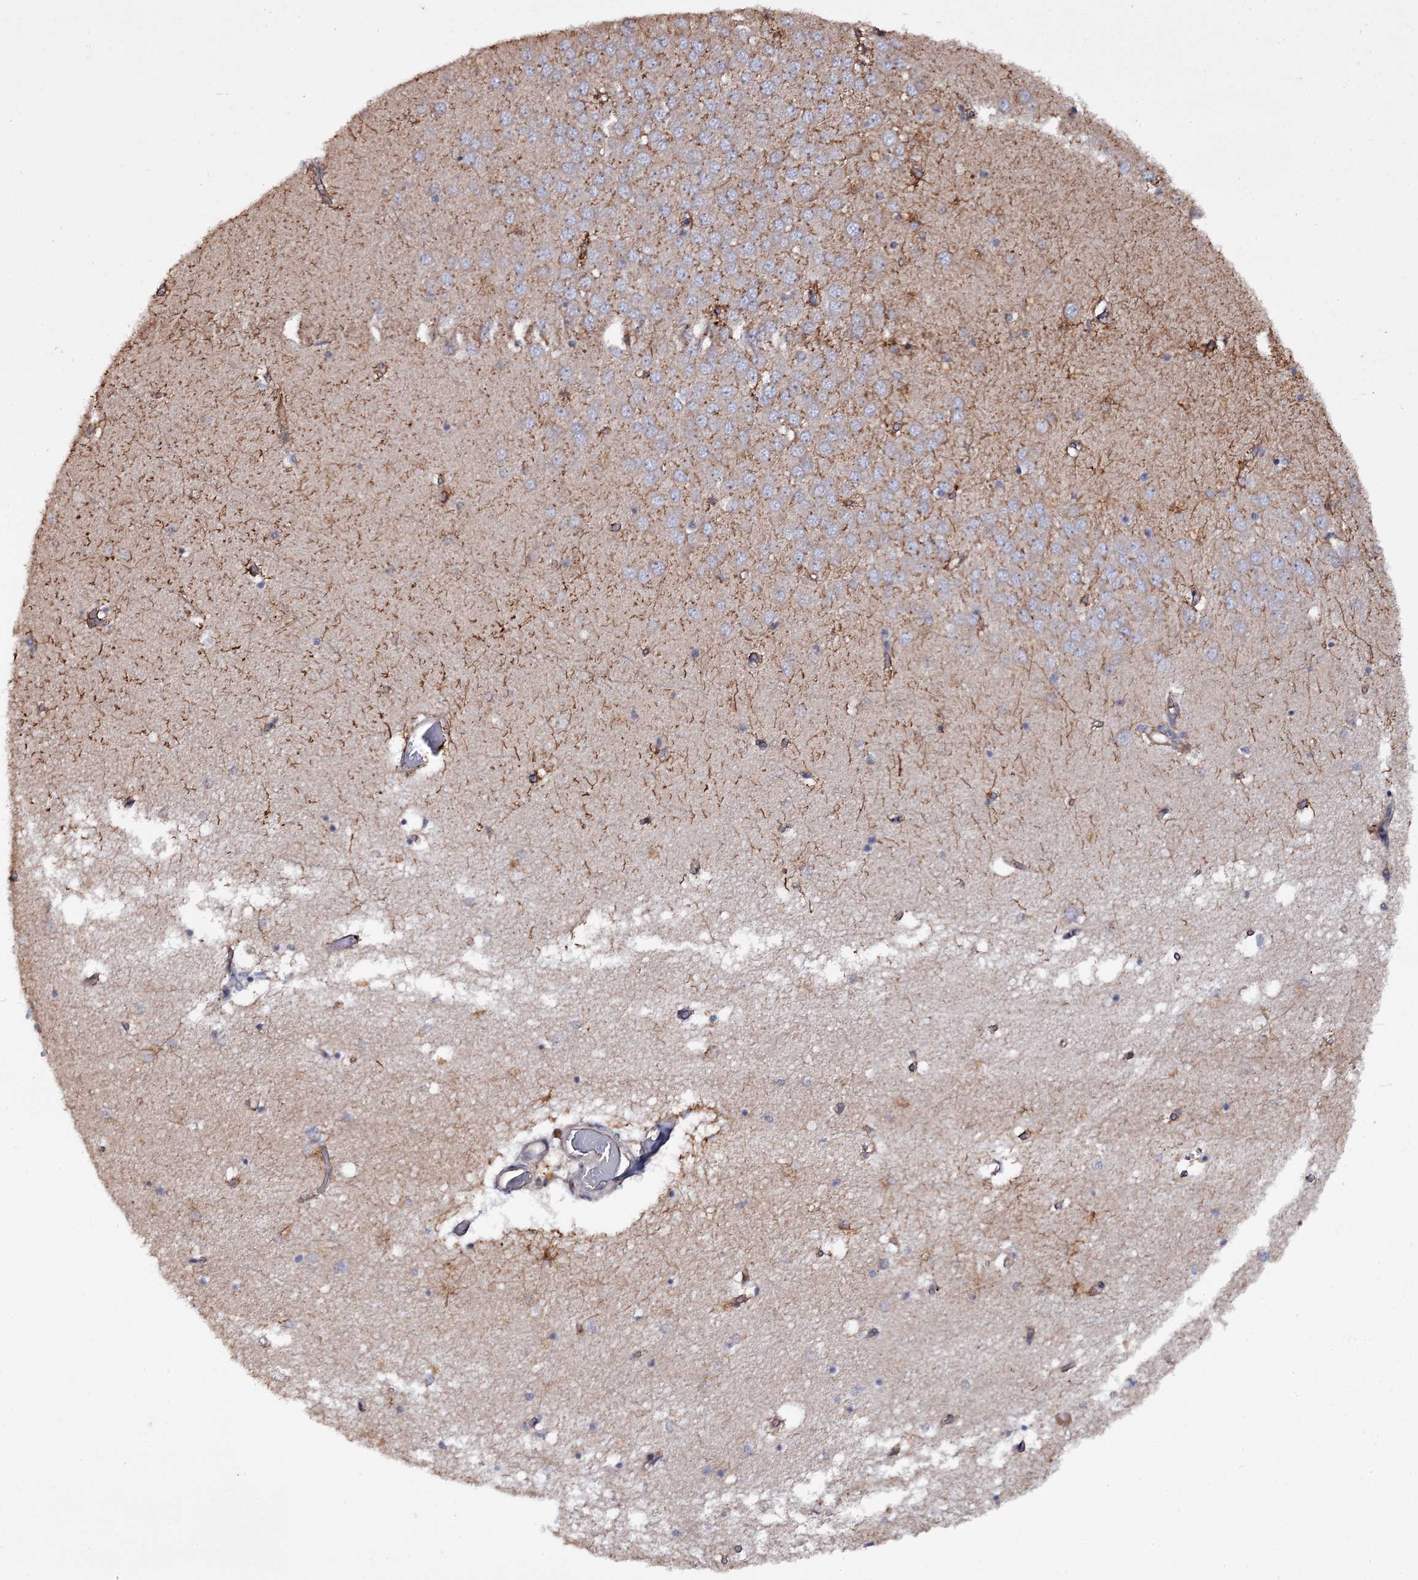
{"staining": {"intensity": "moderate", "quantity": "<25%", "location": "cytoplasmic/membranous"}, "tissue": "hippocampus", "cell_type": "Glial cells", "image_type": "normal", "snomed": [{"axis": "morphology", "description": "Normal tissue, NOS"}, {"axis": "topography", "description": "Hippocampus"}], "caption": "Immunohistochemical staining of benign human hippocampus shows moderate cytoplasmic/membranous protein positivity in approximately <25% of glial cells. (Brightfield microscopy of DAB IHC at high magnification).", "gene": "TTC23", "patient": {"sex": "male", "age": 70}}